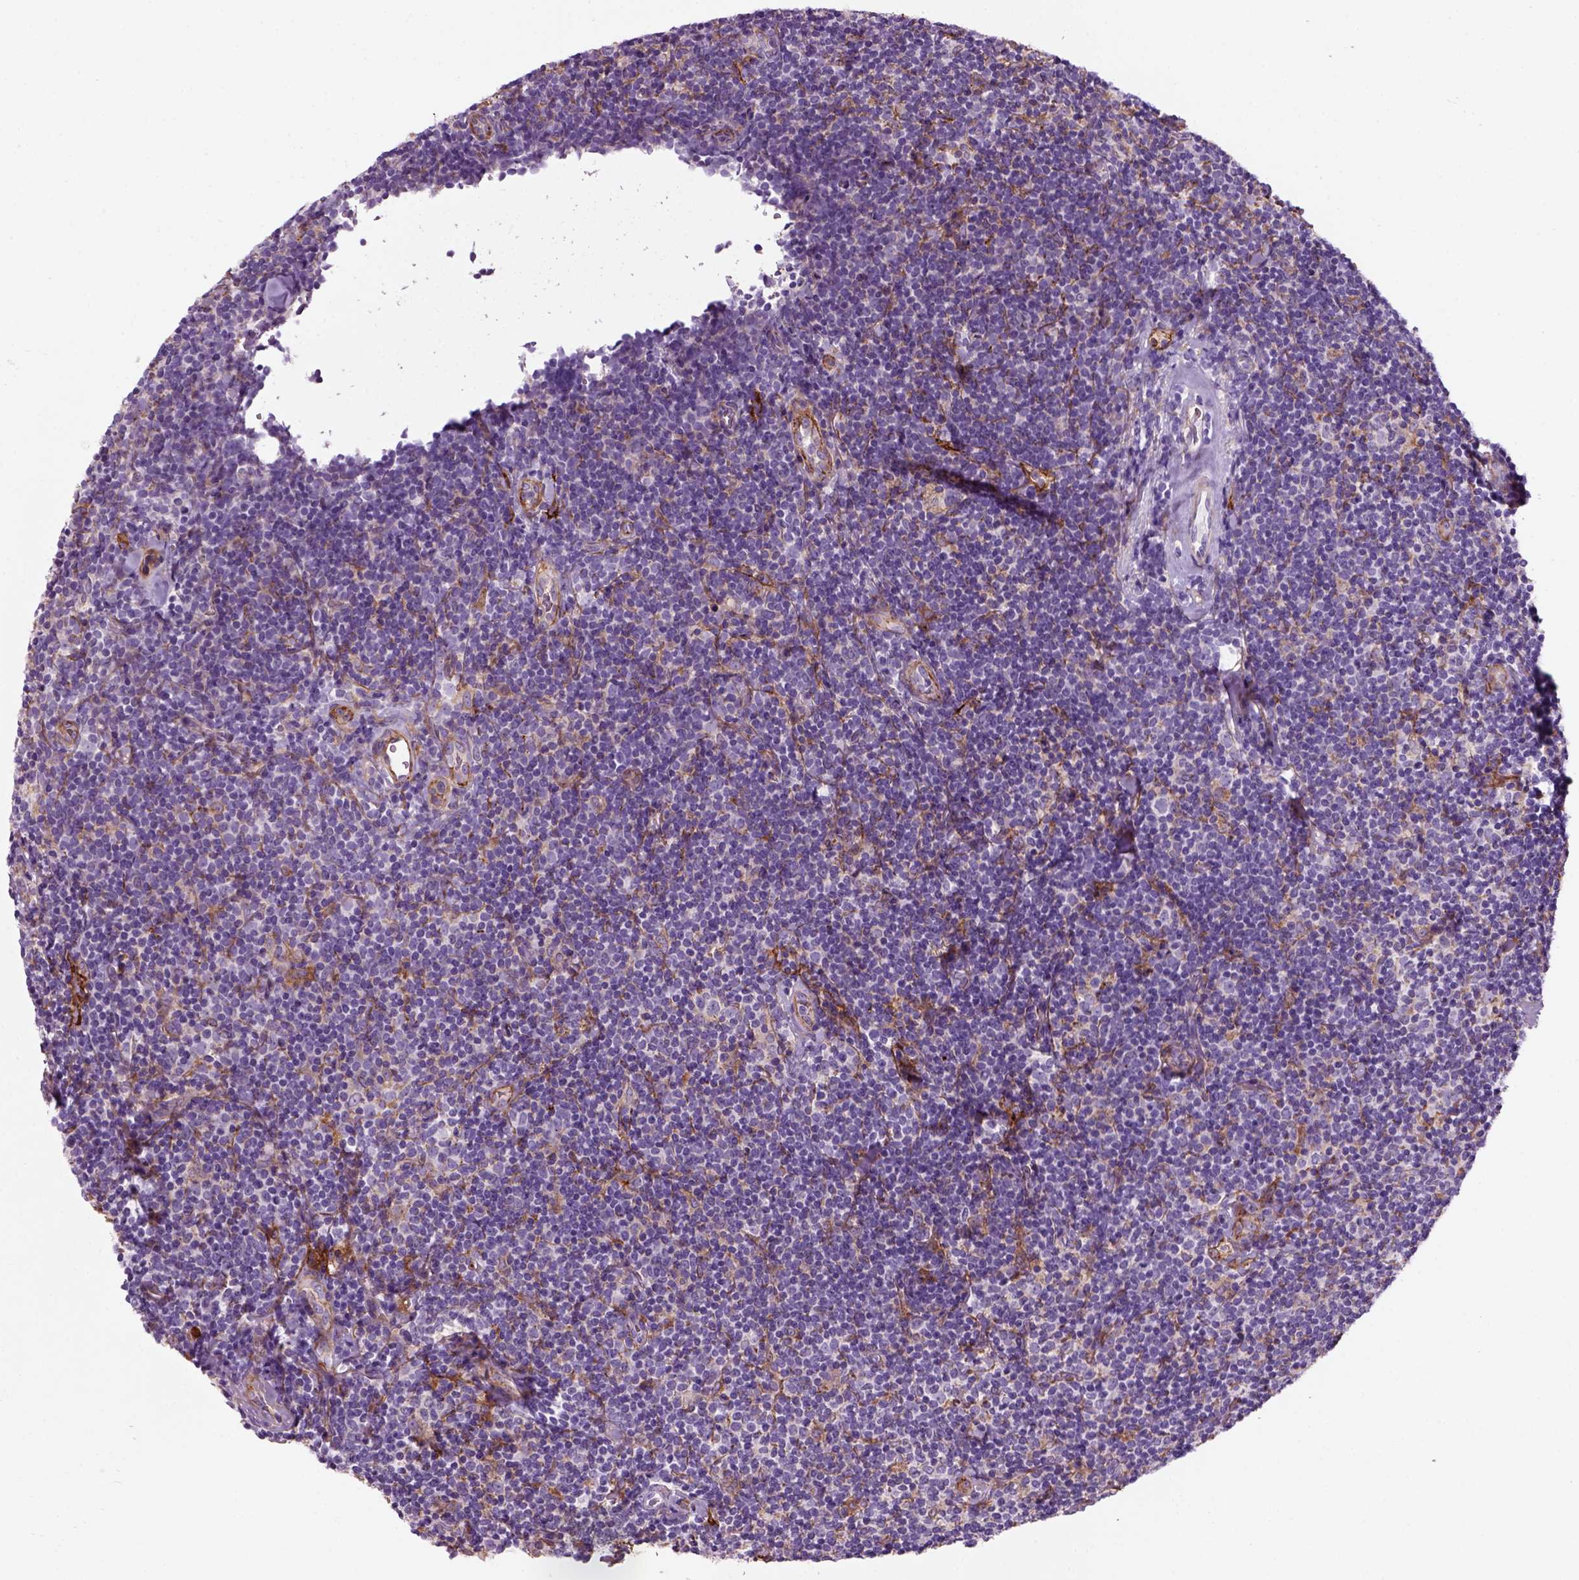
{"staining": {"intensity": "negative", "quantity": "none", "location": "none"}, "tissue": "lymphoma", "cell_type": "Tumor cells", "image_type": "cancer", "snomed": [{"axis": "morphology", "description": "Malignant lymphoma, non-Hodgkin's type, Low grade"}, {"axis": "topography", "description": "Lymph node"}], "caption": "Tumor cells show no significant expression in malignant lymphoma, non-Hodgkin's type (low-grade).", "gene": "MARCKS", "patient": {"sex": "female", "age": 56}}